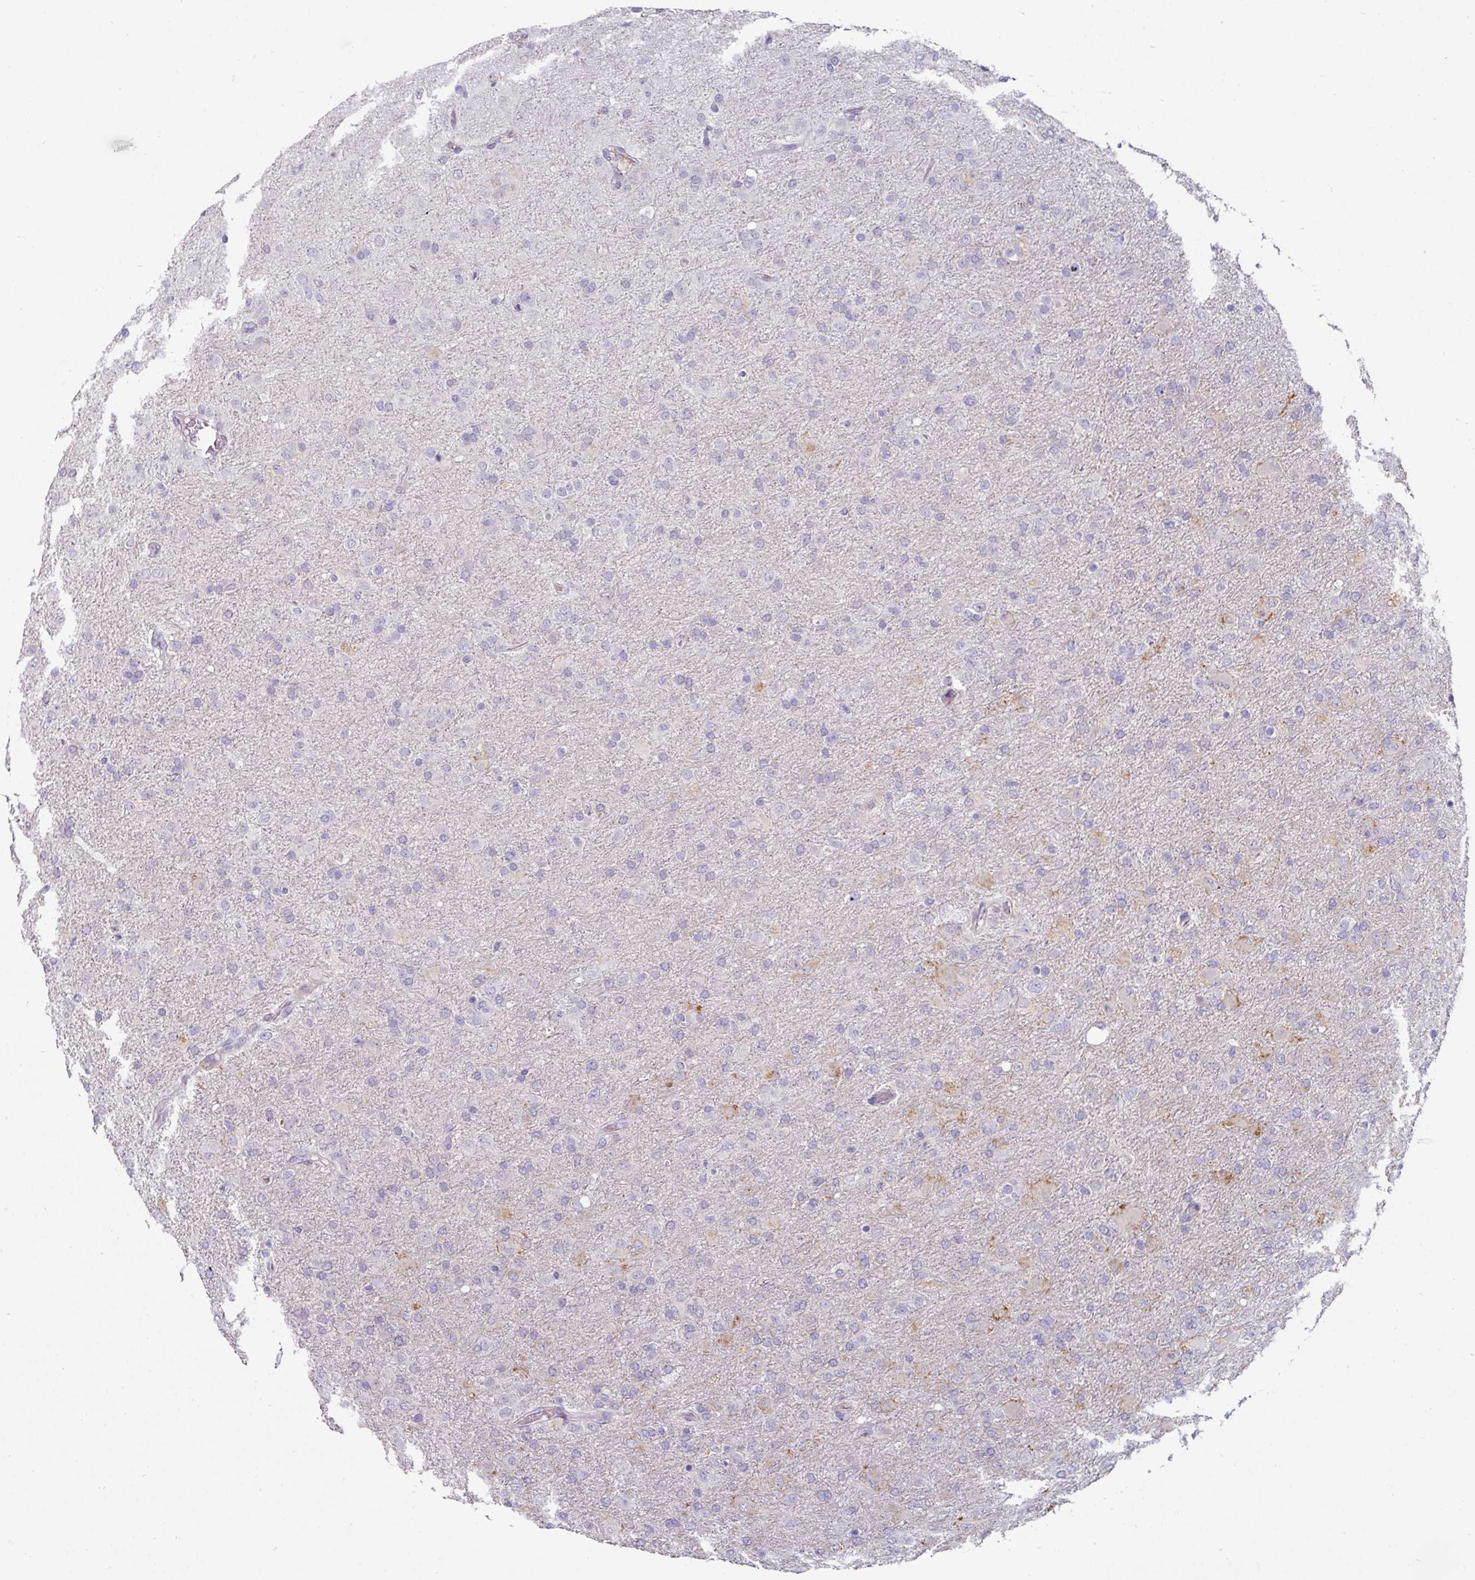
{"staining": {"intensity": "negative", "quantity": "none", "location": "none"}, "tissue": "glioma", "cell_type": "Tumor cells", "image_type": "cancer", "snomed": [{"axis": "morphology", "description": "Glioma, malignant, Low grade"}, {"axis": "topography", "description": "Brain"}], "caption": "Tumor cells are negative for brown protein staining in glioma.", "gene": "EYA3", "patient": {"sex": "male", "age": 65}}